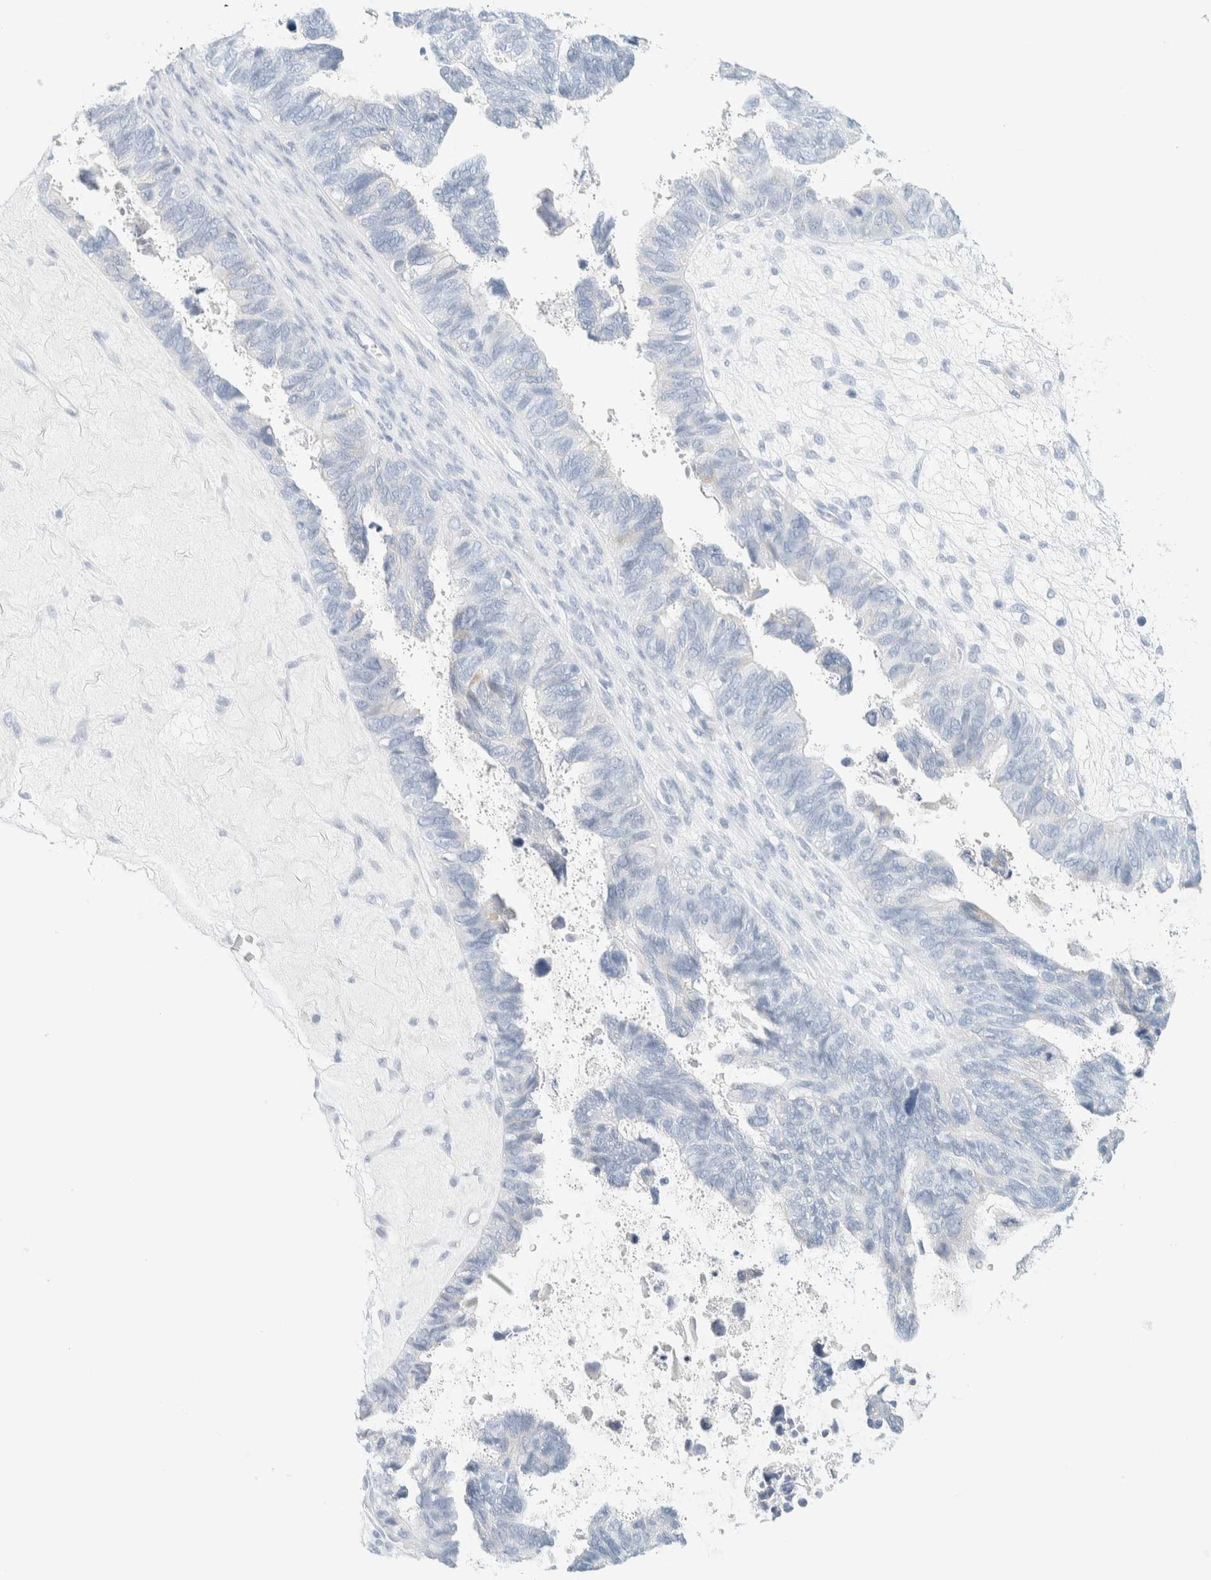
{"staining": {"intensity": "negative", "quantity": "none", "location": "none"}, "tissue": "ovarian cancer", "cell_type": "Tumor cells", "image_type": "cancer", "snomed": [{"axis": "morphology", "description": "Cystadenocarcinoma, serous, NOS"}, {"axis": "topography", "description": "Ovary"}], "caption": "High power microscopy micrograph of an immunohistochemistry photomicrograph of ovarian cancer (serous cystadenocarcinoma), revealing no significant staining in tumor cells. The staining was performed using DAB to visualize the protein expression in brown, while the nuclei were stained in blue with hematoxylin (Magnification: 20x).", "gene": "ATCAY", "patient": {"sex": "female", "age": 79}}